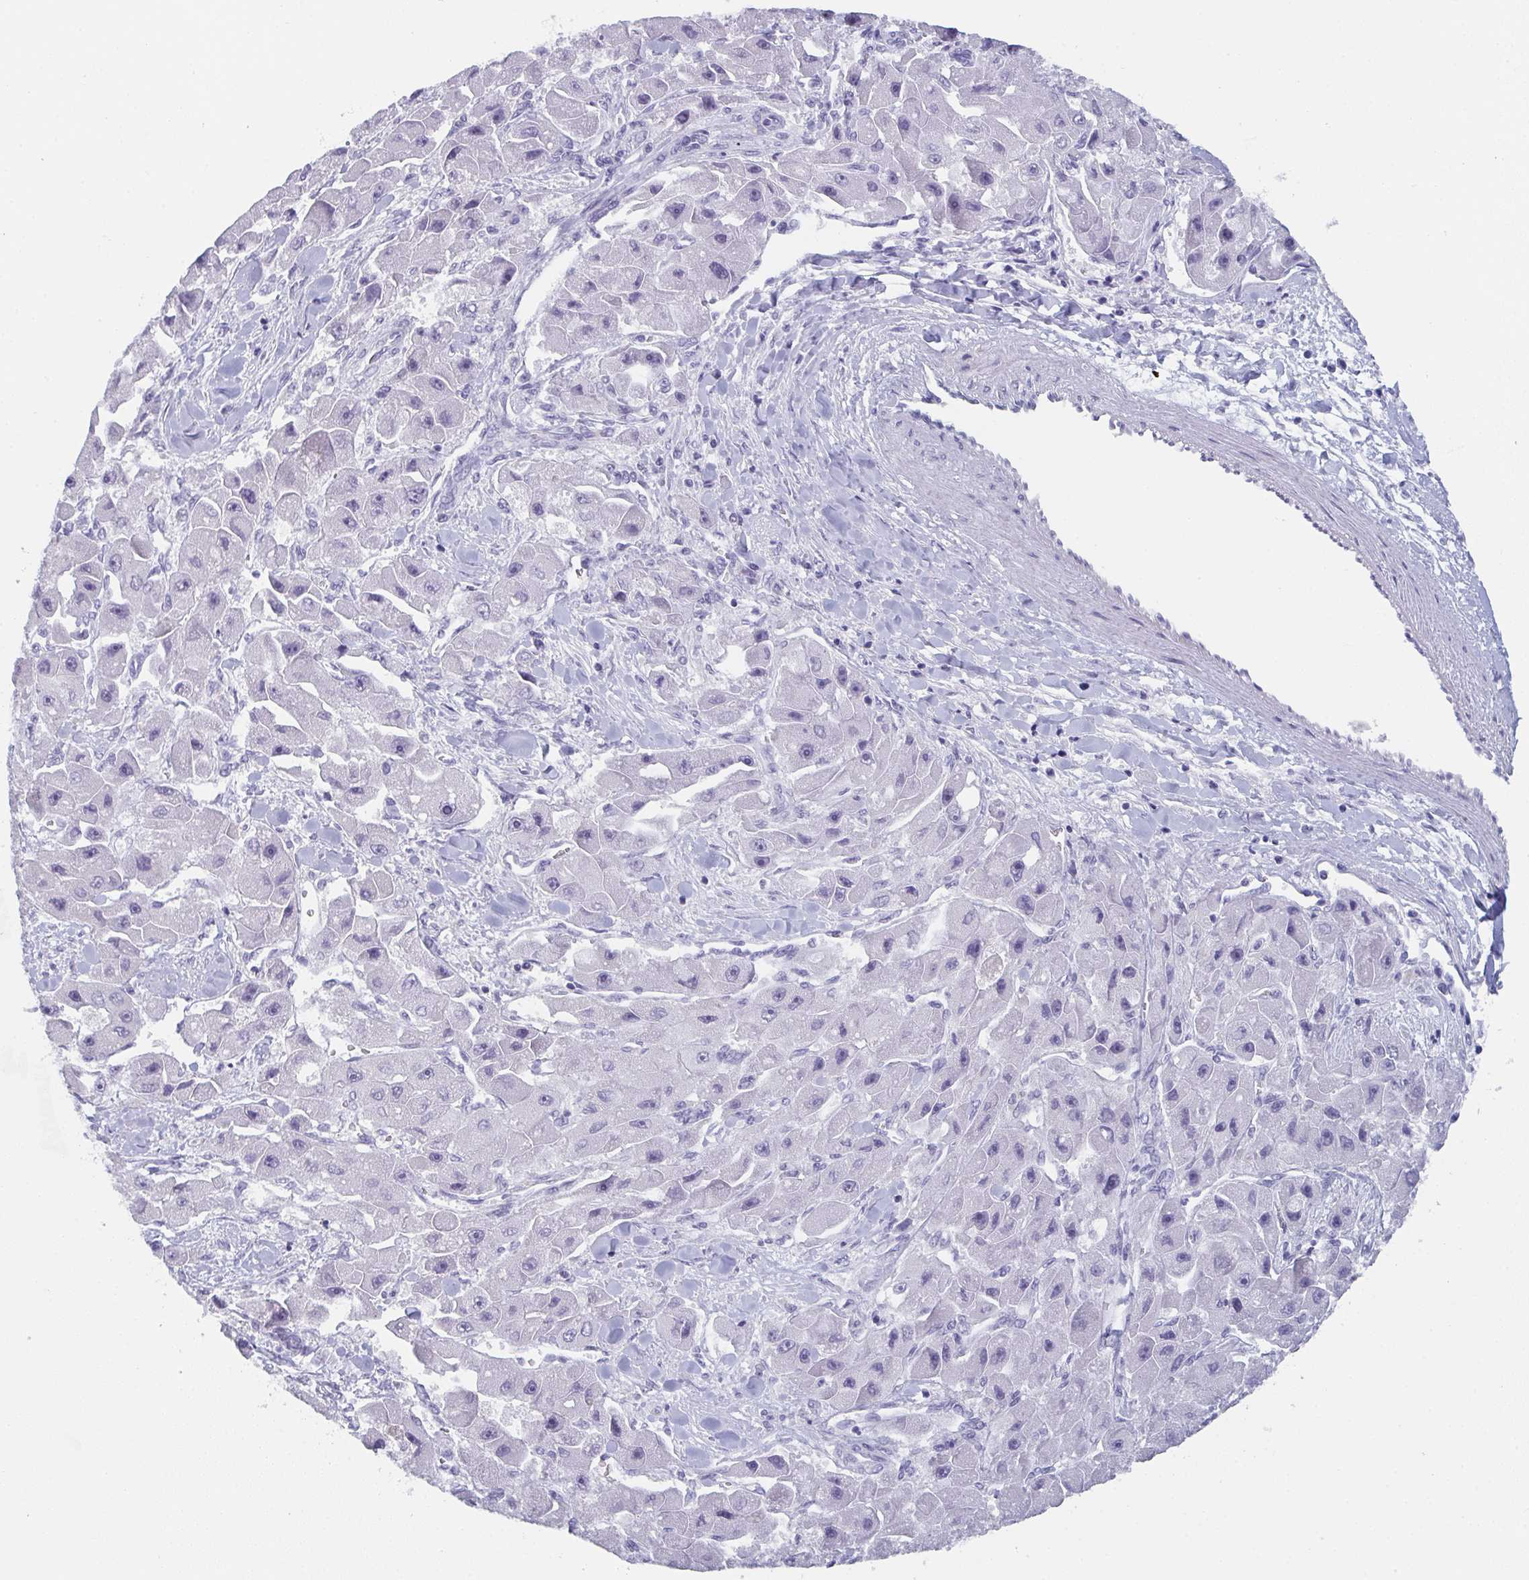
{"staining": {"intensity": "negative", "quantity": "none", "location": "none"}, "tissue": "liver cancer", "cell_type": "Tumor cells", "image_type": "cancer", "snomed": [{"axis": "morphology", "description": "Carcinoma, Hepatocellular, NOS"}, {"axis": "topography", "description": "Liver"}], "caption": "A photomicrograph of human hepatocellular carcinoma (liver) is negative for staining in tumor cells.", "gene": "DYDC2", "patient": {"sex": "male", "age": 24}}